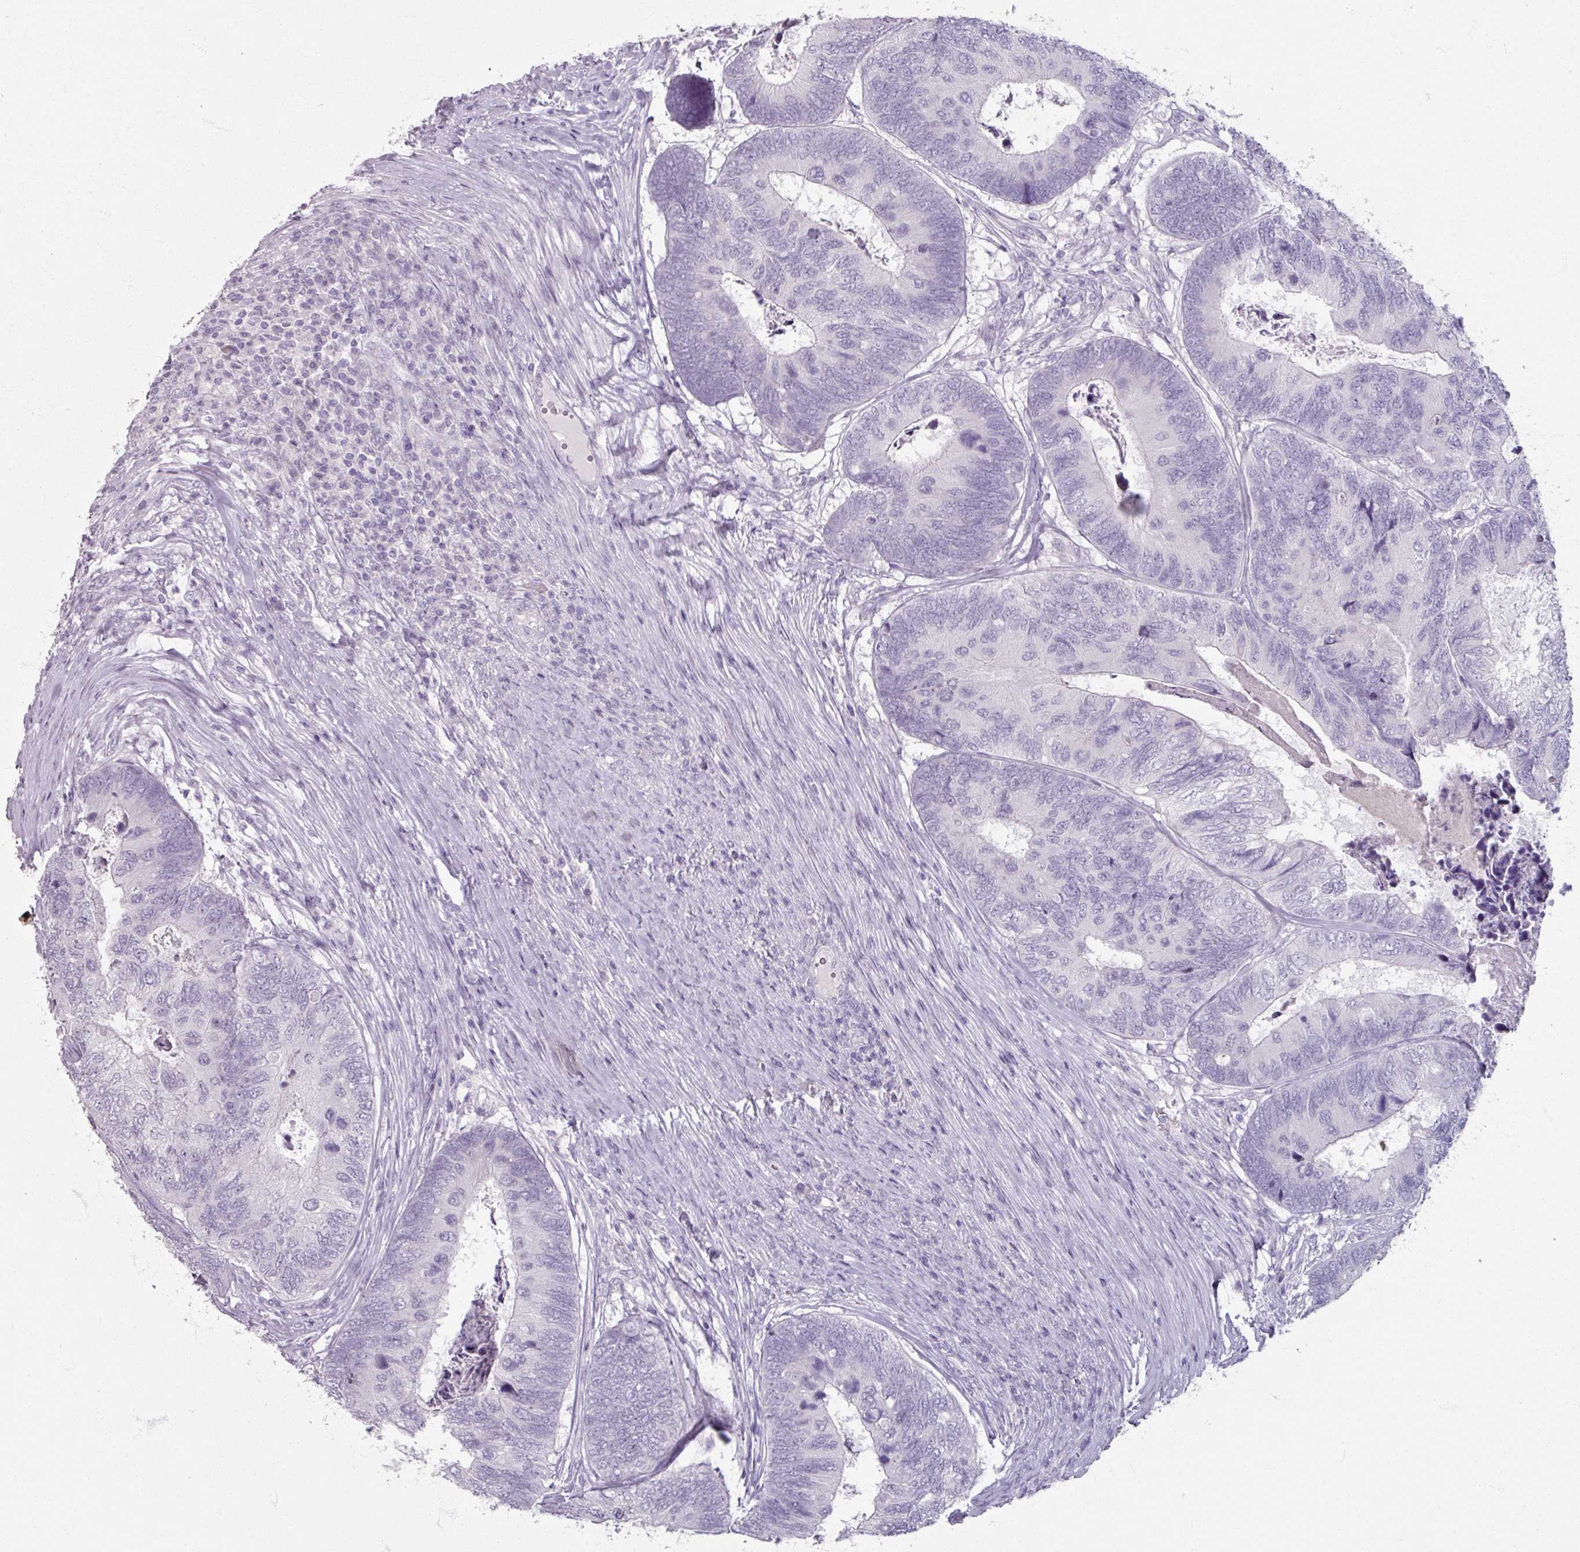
{"staining": {"intensity": "negative", "quantity": "none", "location": "none"}, "tissue": "colorectal cancer", "cell_type": "Tumor cells", "image_type": "cancer", "snomed": [{"axis": "morphology", "description": "Adenocarcinoma, NOS"}, {"axis": "topography", "description": "Colon"}], "caption": "Protein analysis of colorectal cancer (adenocarcinoma) reveals no significant expression in tumor cells.", "gene": "TG", "patient": {"sex": "female", "age": 67}}